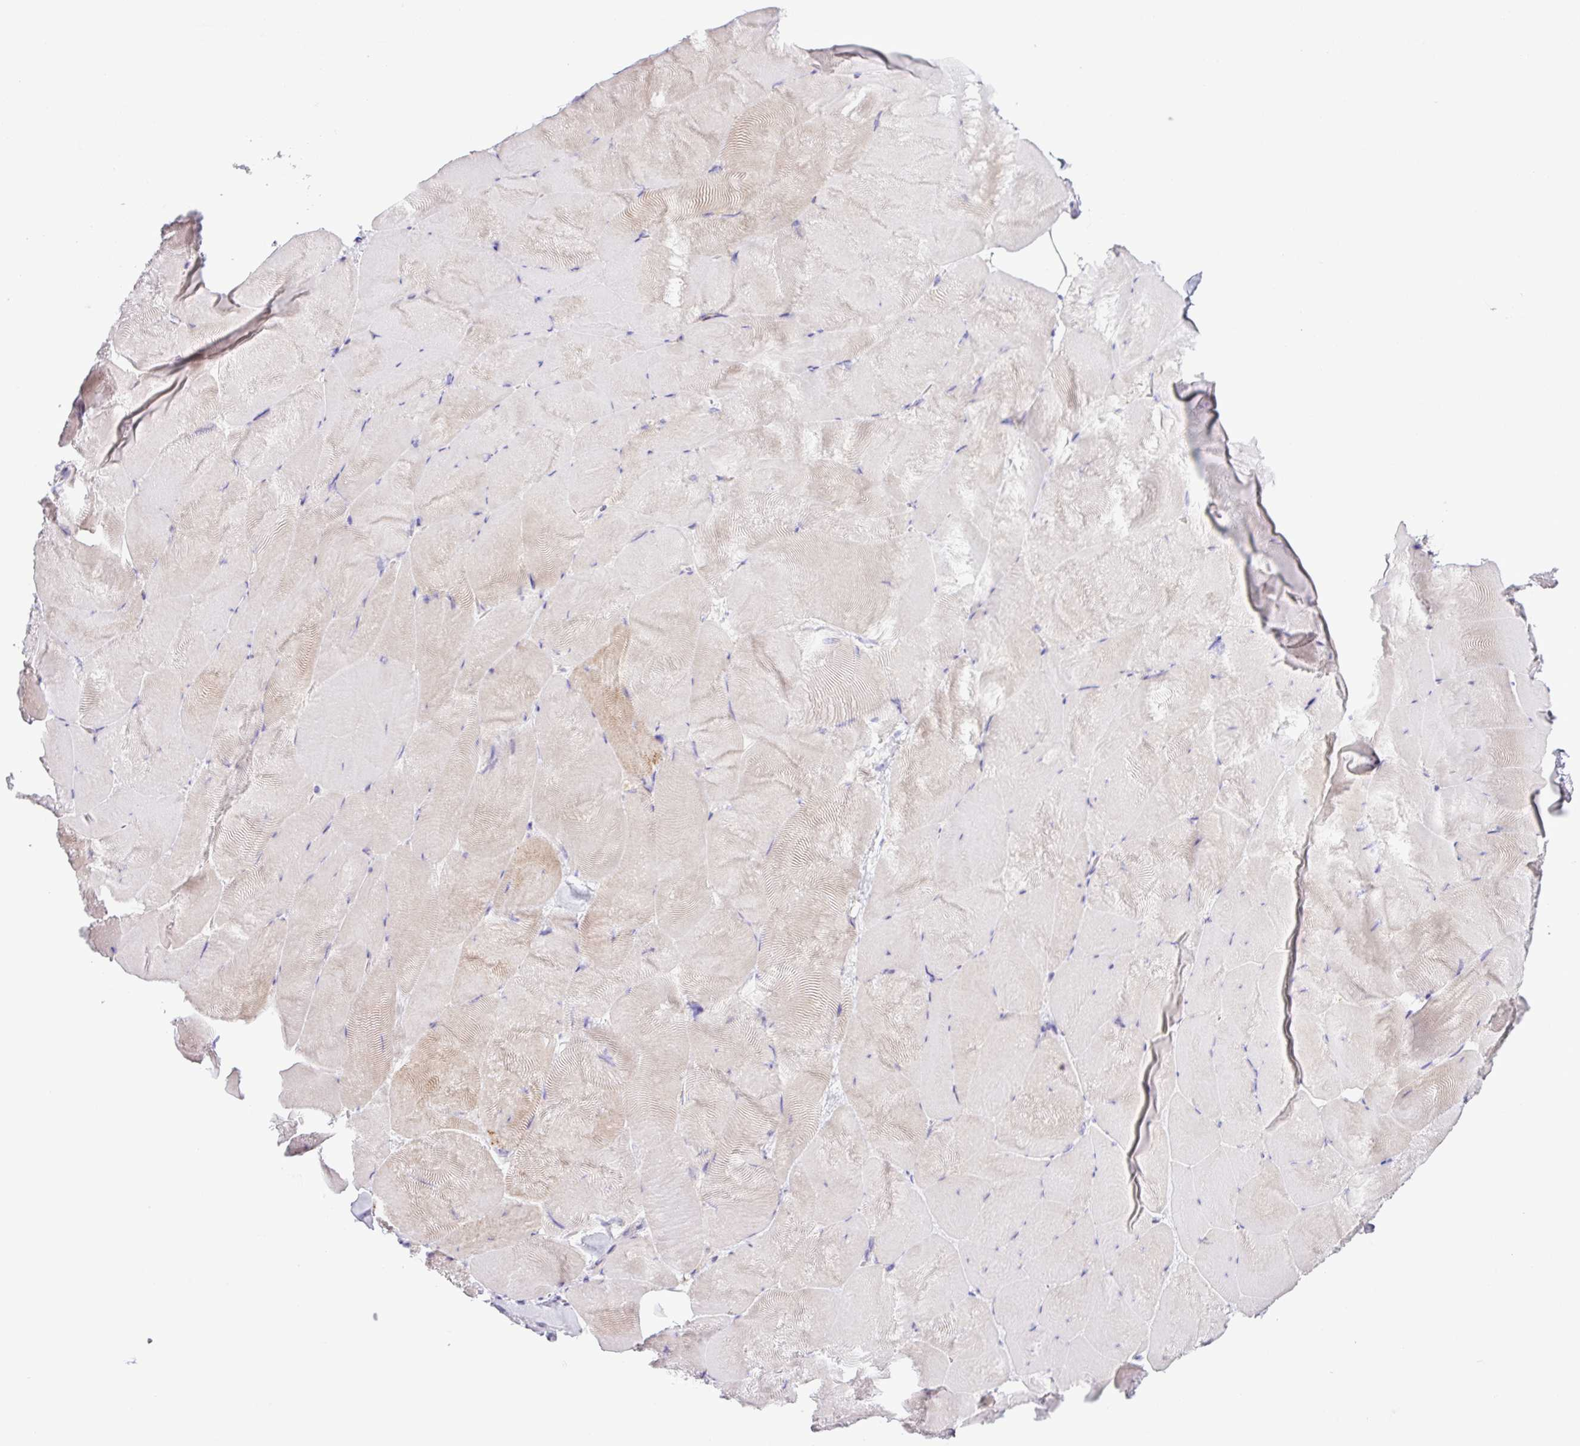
{"staining": {"intensity": "weak", "quantity": "<25%", "location": "cytoplasmic/membranous"}, "tissue": "skeletal muscle", "cell_type": "Myocytes", "image_type": "normal", "snomed": [{"axis": "morphology", "description": "Normal tissue, NOS"}, {"axis": "topography", "description": "Skeletal muscle"}], "caption": "The micrograph exhibits no significant staining in myocytes of skeletal muscle.", "gene": "TONSL", "patient": {"sex": "female", "age": 64}}